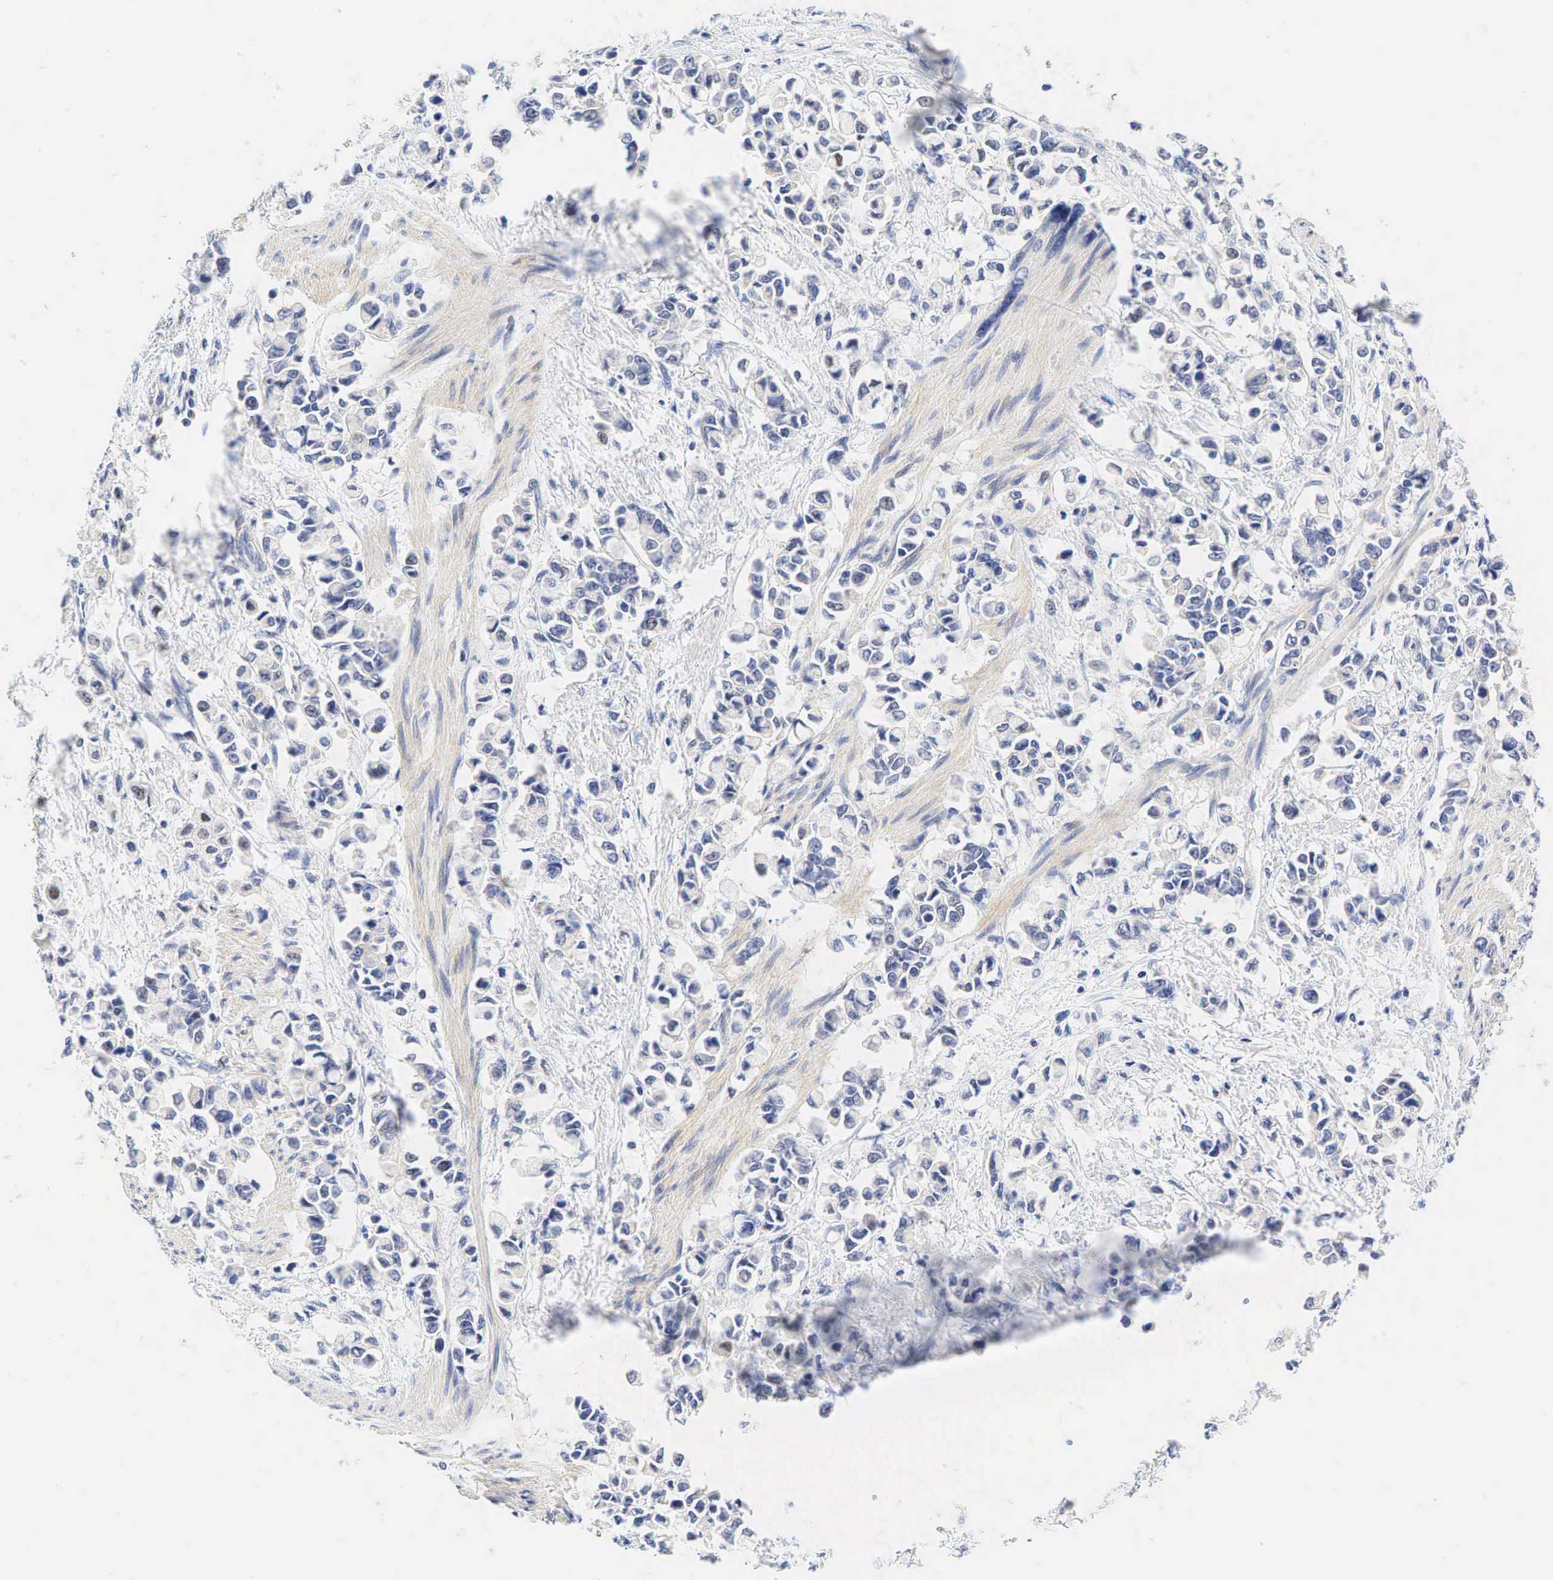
{"staining": {"intensity": "negative", "quantity": "none", "location": "none"}, "tissue": "stomach cancer", "cell_type": "Tumor cells", "image_type": "cancer", "snomed": [{"axis": "morphology", "description": "Adenocarcinoma, NOS"}, {"axis": "topography", "description": "Stomach"}], "caption": "A histopathology image of human adenocarcinoma (stomach) is negative for staining in tumor cells.", "gene": "CCND1", "patient": {"sex": "male", "age": 78}}